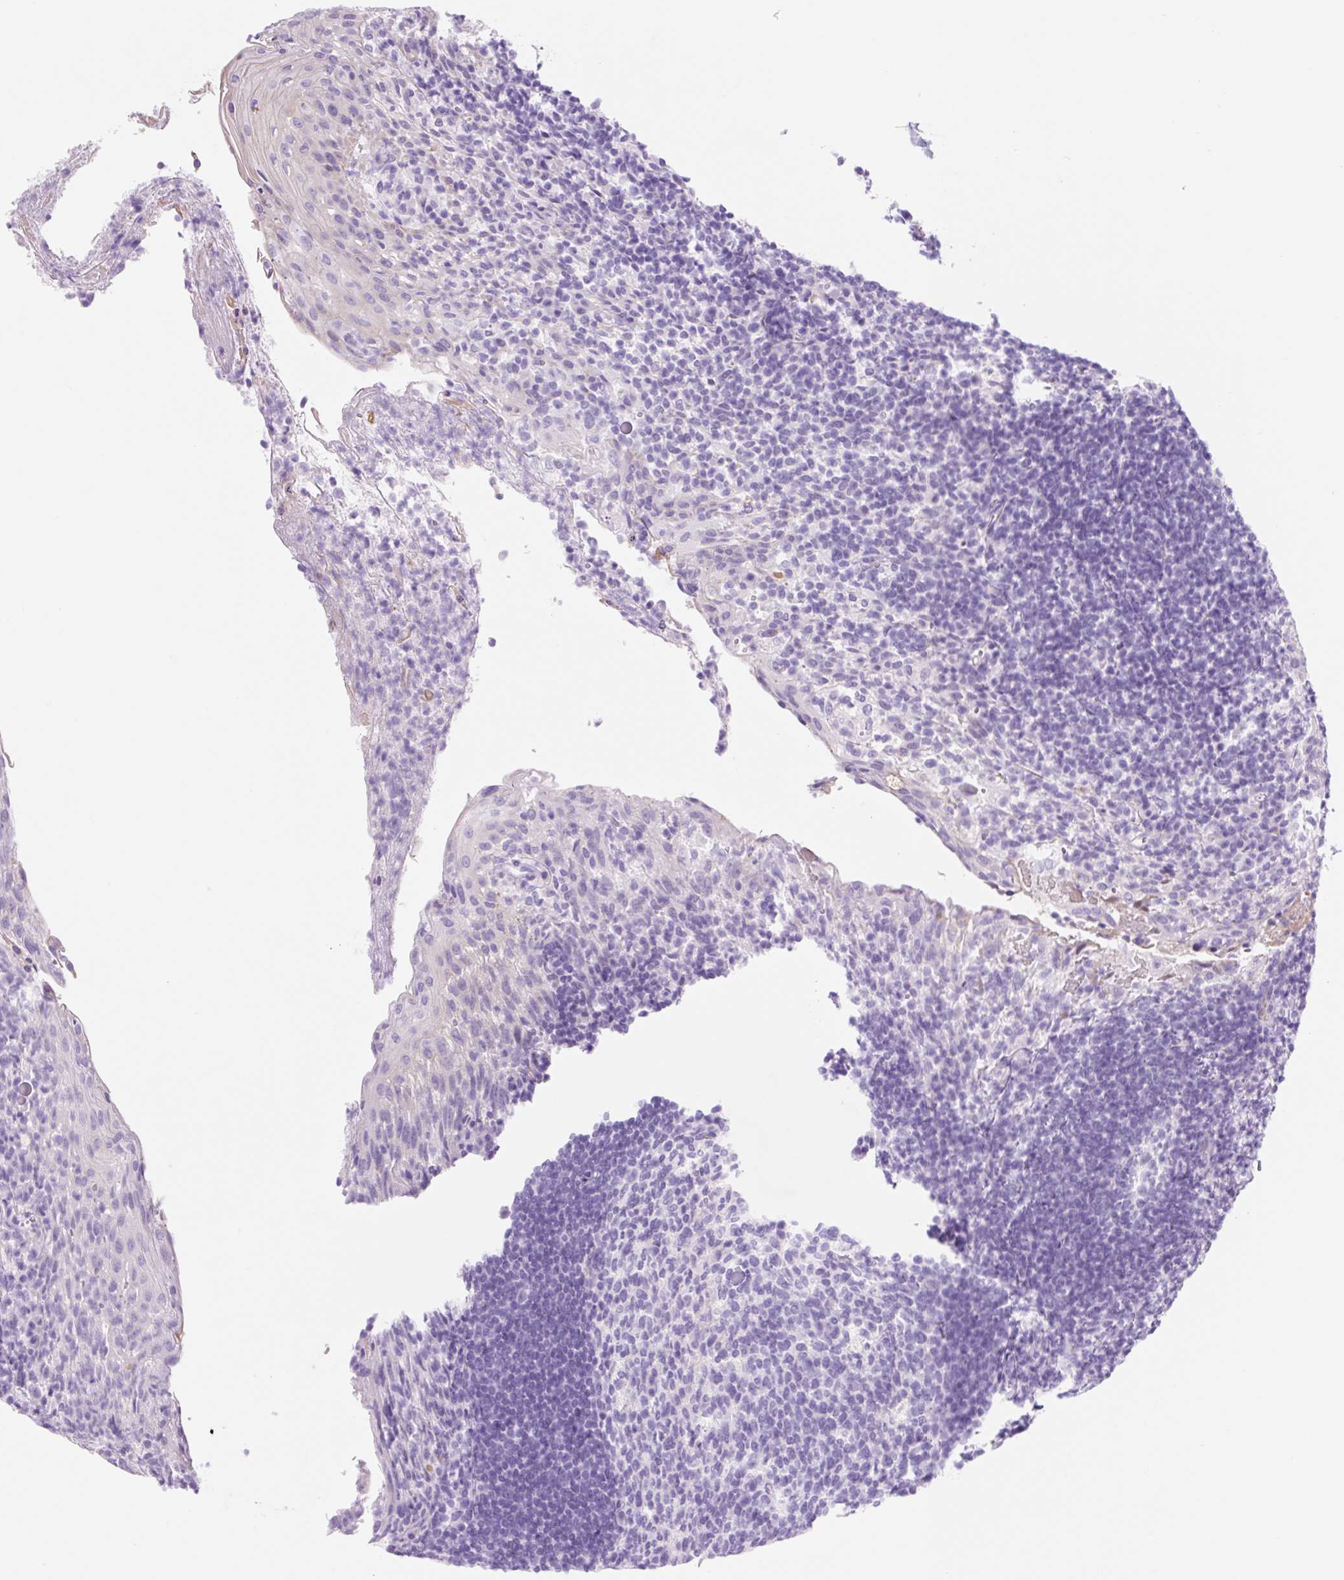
{"staining": {"intensity": "negative", "quantity": "none", "location": "none"}, "tissue": "tonsil", "cell_type": "Germinal center cells", "image_type": "normal", "snomed": [{"axis": "morphology", "description": "Normal tissue, NOS"}, {"axis": "topography", "description": "Tonsil"}], "caption": "Protein analysis of benign tonsil reveals no significant staining in germinal center cells. Nuclei are stained in blue.", "gene": "ZNF121", "patient": {"sex": "female", "age": 10}}